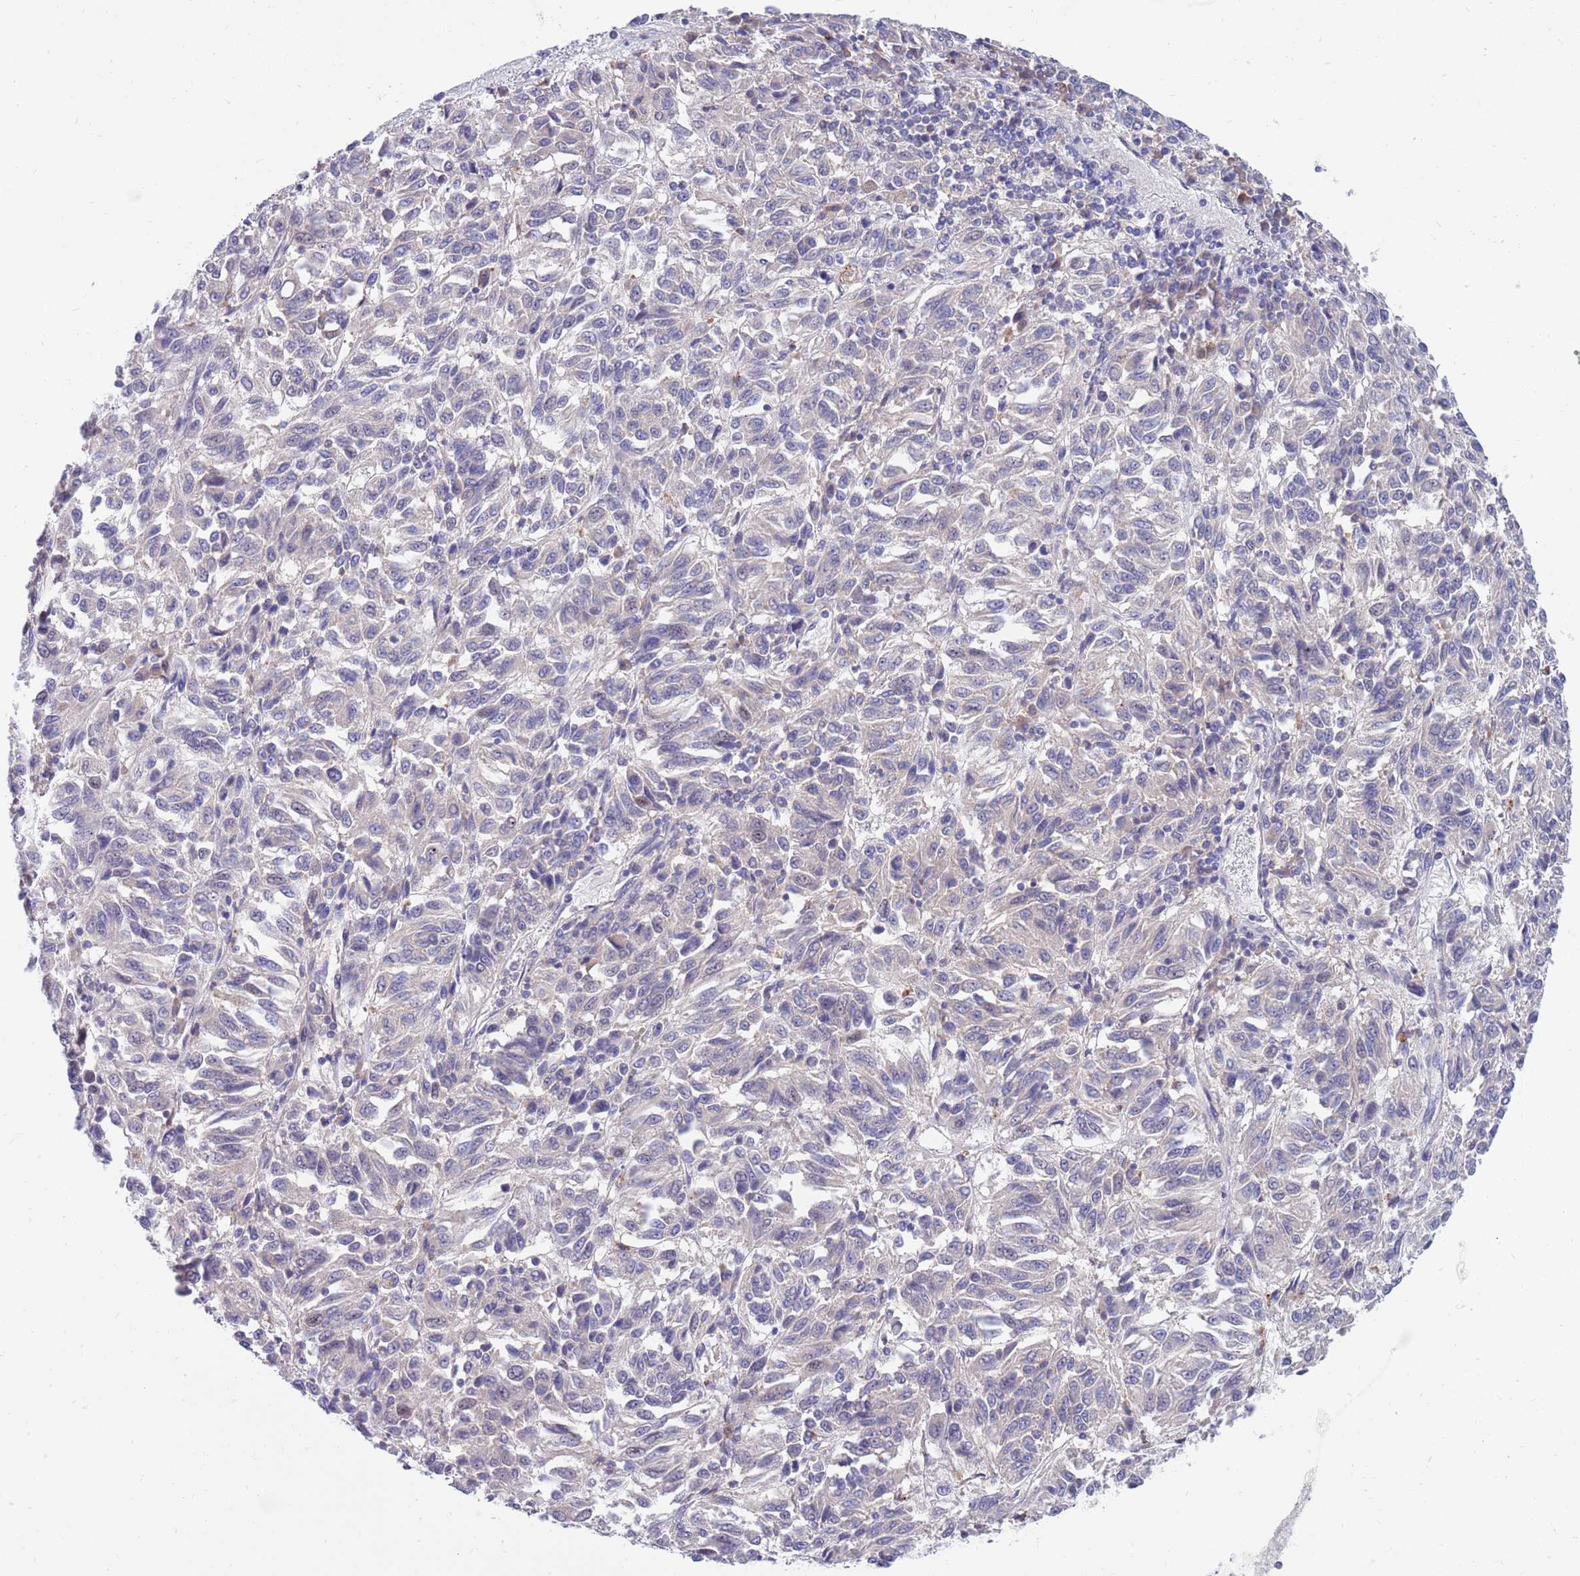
{"staining": {"intensity": "negative", "quantity": "none", "location": "none"}, "tissue": "melanoma", "cell_type": "Tumor cells", "image_type": "cancer", "snomed": [{"axis": "morphology", "description": "Malignant melanoma, Metastatic site"}, {"axis": "topography", "description": "Lung"}], "caption": "IHC histopathology image of malignant melanoma (metastatic site) stained for a protein (brown), which exhibits no expression in tumor cells.", "gene": "KLHL29", "patient": {"sex": "male", "age": 64}}